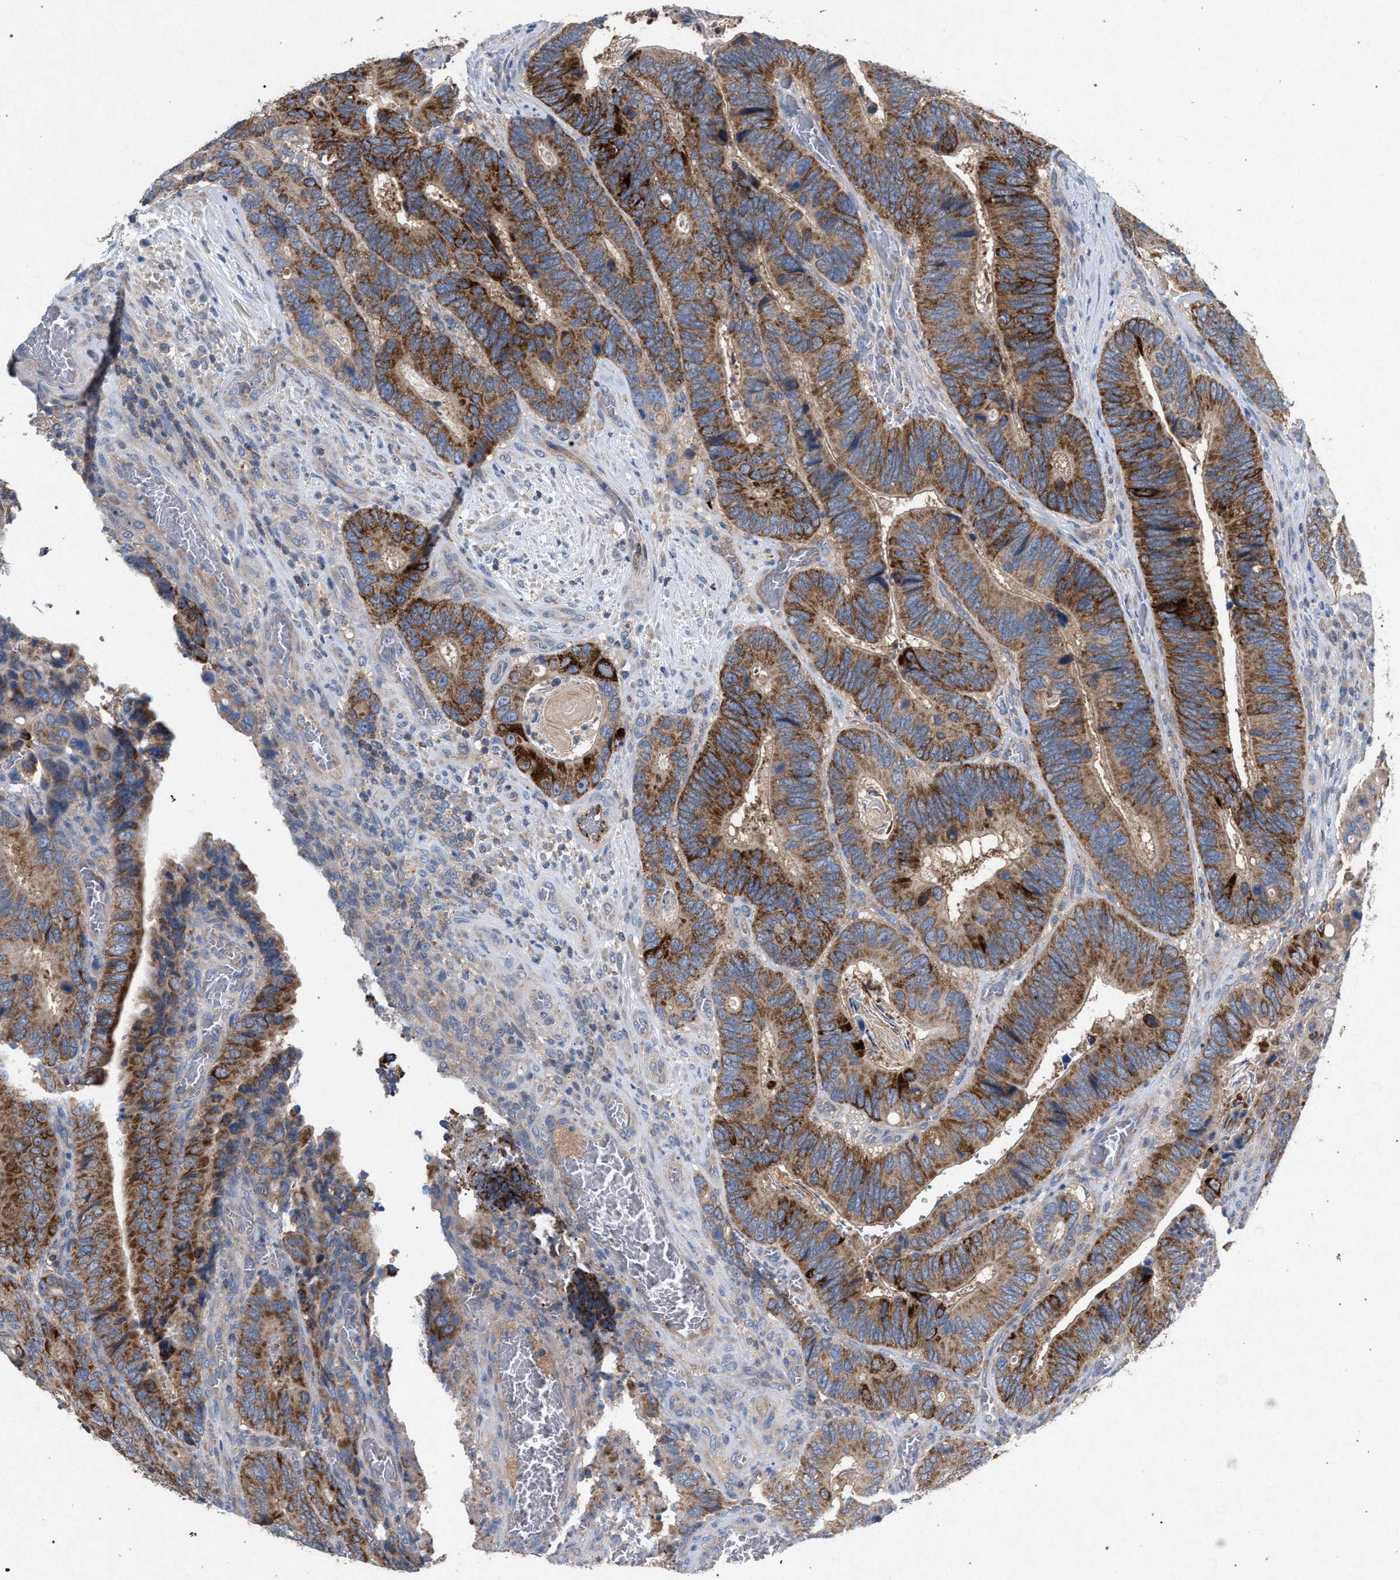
{"staining": {"intensity": "strong", "quantity": ">75%", "location": "cytoplasmic/membranous"}, "tissue": "colorectal cancer", "cell_type": "Tumor cells", "image_type": "cancer", "snomed": [{"axis": "morphology", "description": "Adenocarcinoma, NOS"}, {"axis": "topography", "description": "Colon"}], "caption": "Colorectal cancer stained for a protein (brown) exhibits strong cytoplasmic/membranous positive staining in approximately >75% of tumor cells.", "gene": "VPS13A", "patient": {"sex": "male", "age": 72}}